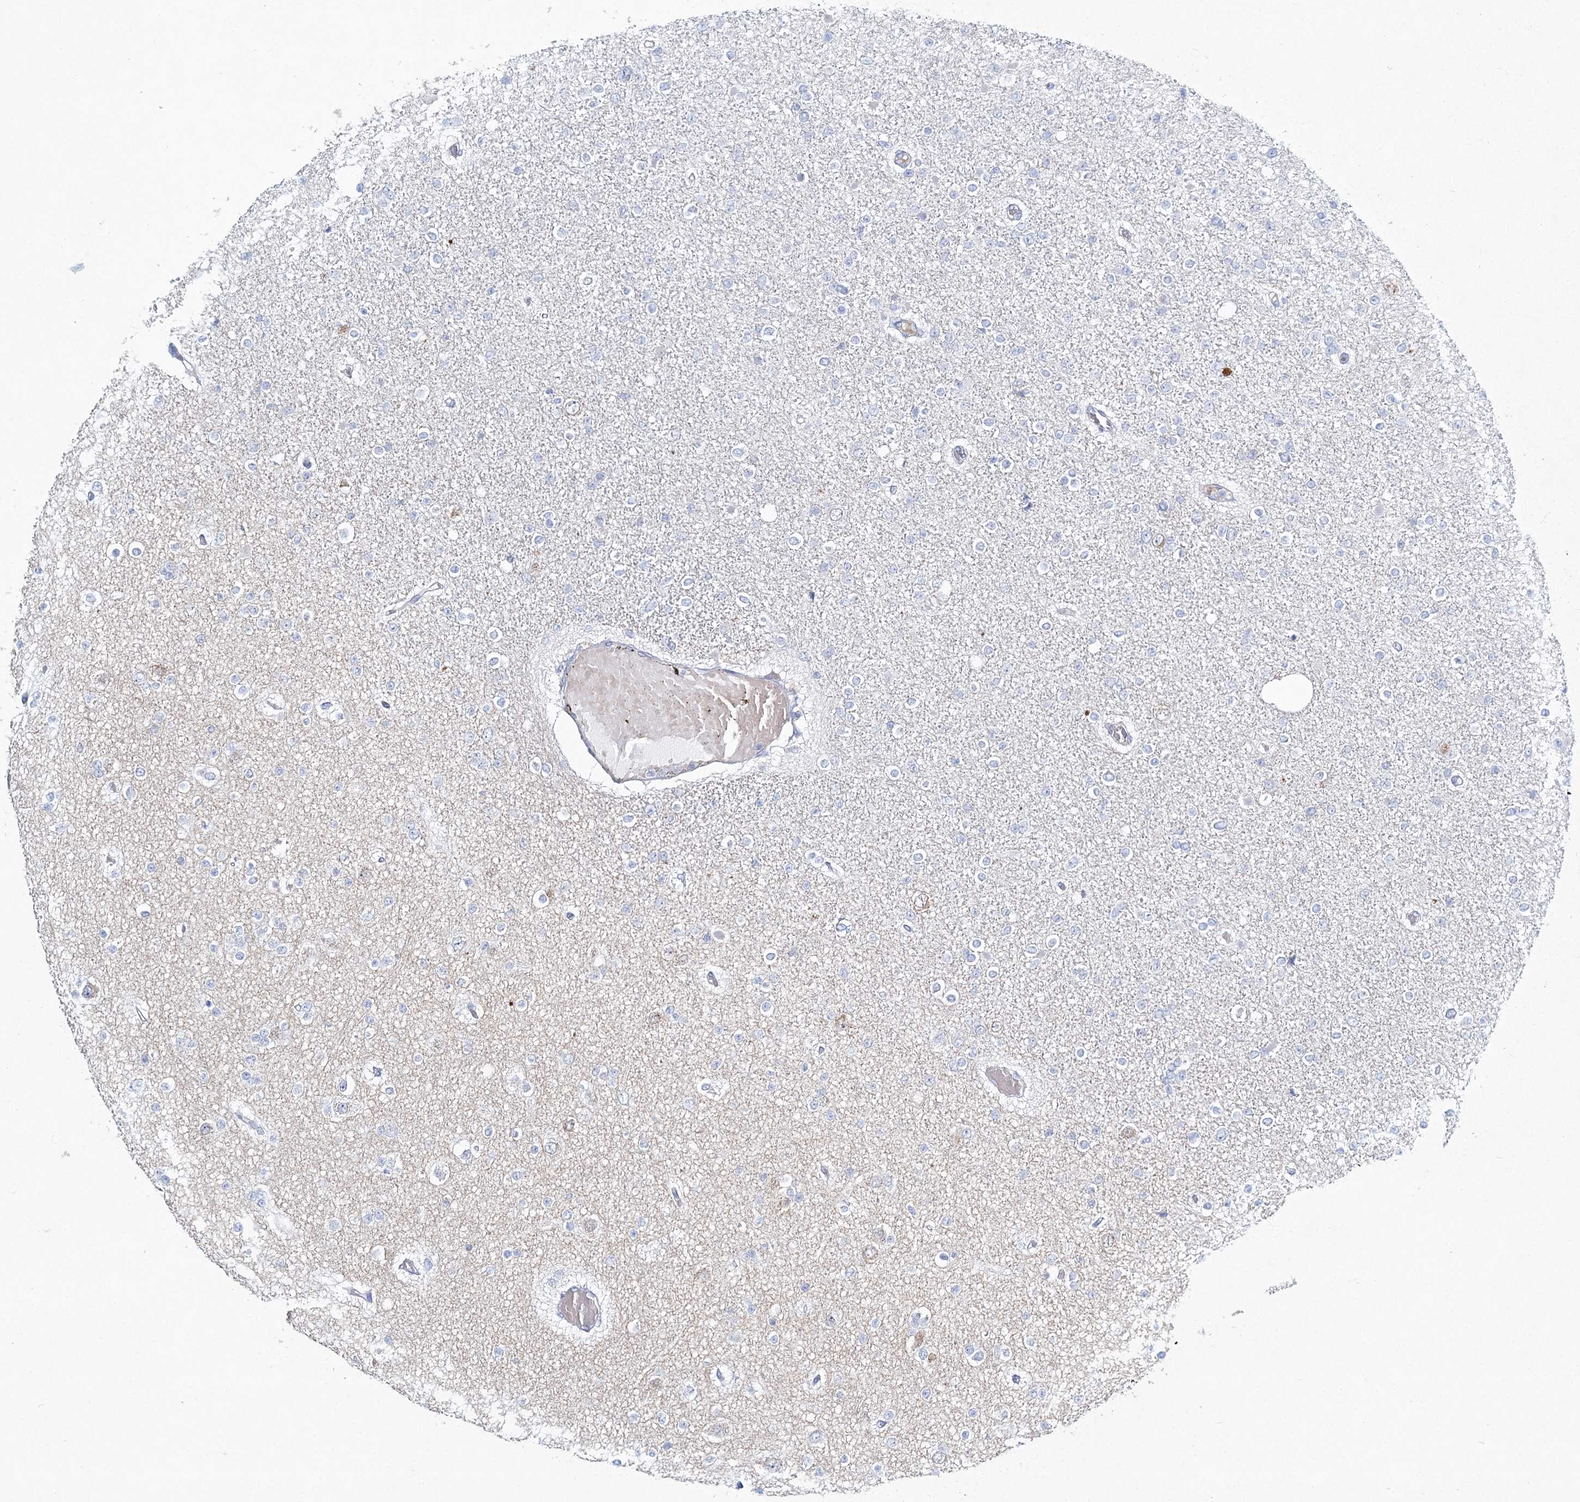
{"staining": {"intensity": "negative", "quantity": "none", "location": "none"}, "tissue": "glioma", "cell_type": "Tumor cells", "image_type": "cancer", "snomed": [{"axis": "morphology", "description": "Glioma, malignant, Low grade"}, {"axis": "topography", "description": "Brain"}], "caption": "There is no significant positivity in tumor cells of malignant glioma (low-grade).", "gene": "ADGRL1", "patient": {"sex": "female", "age": 22}}